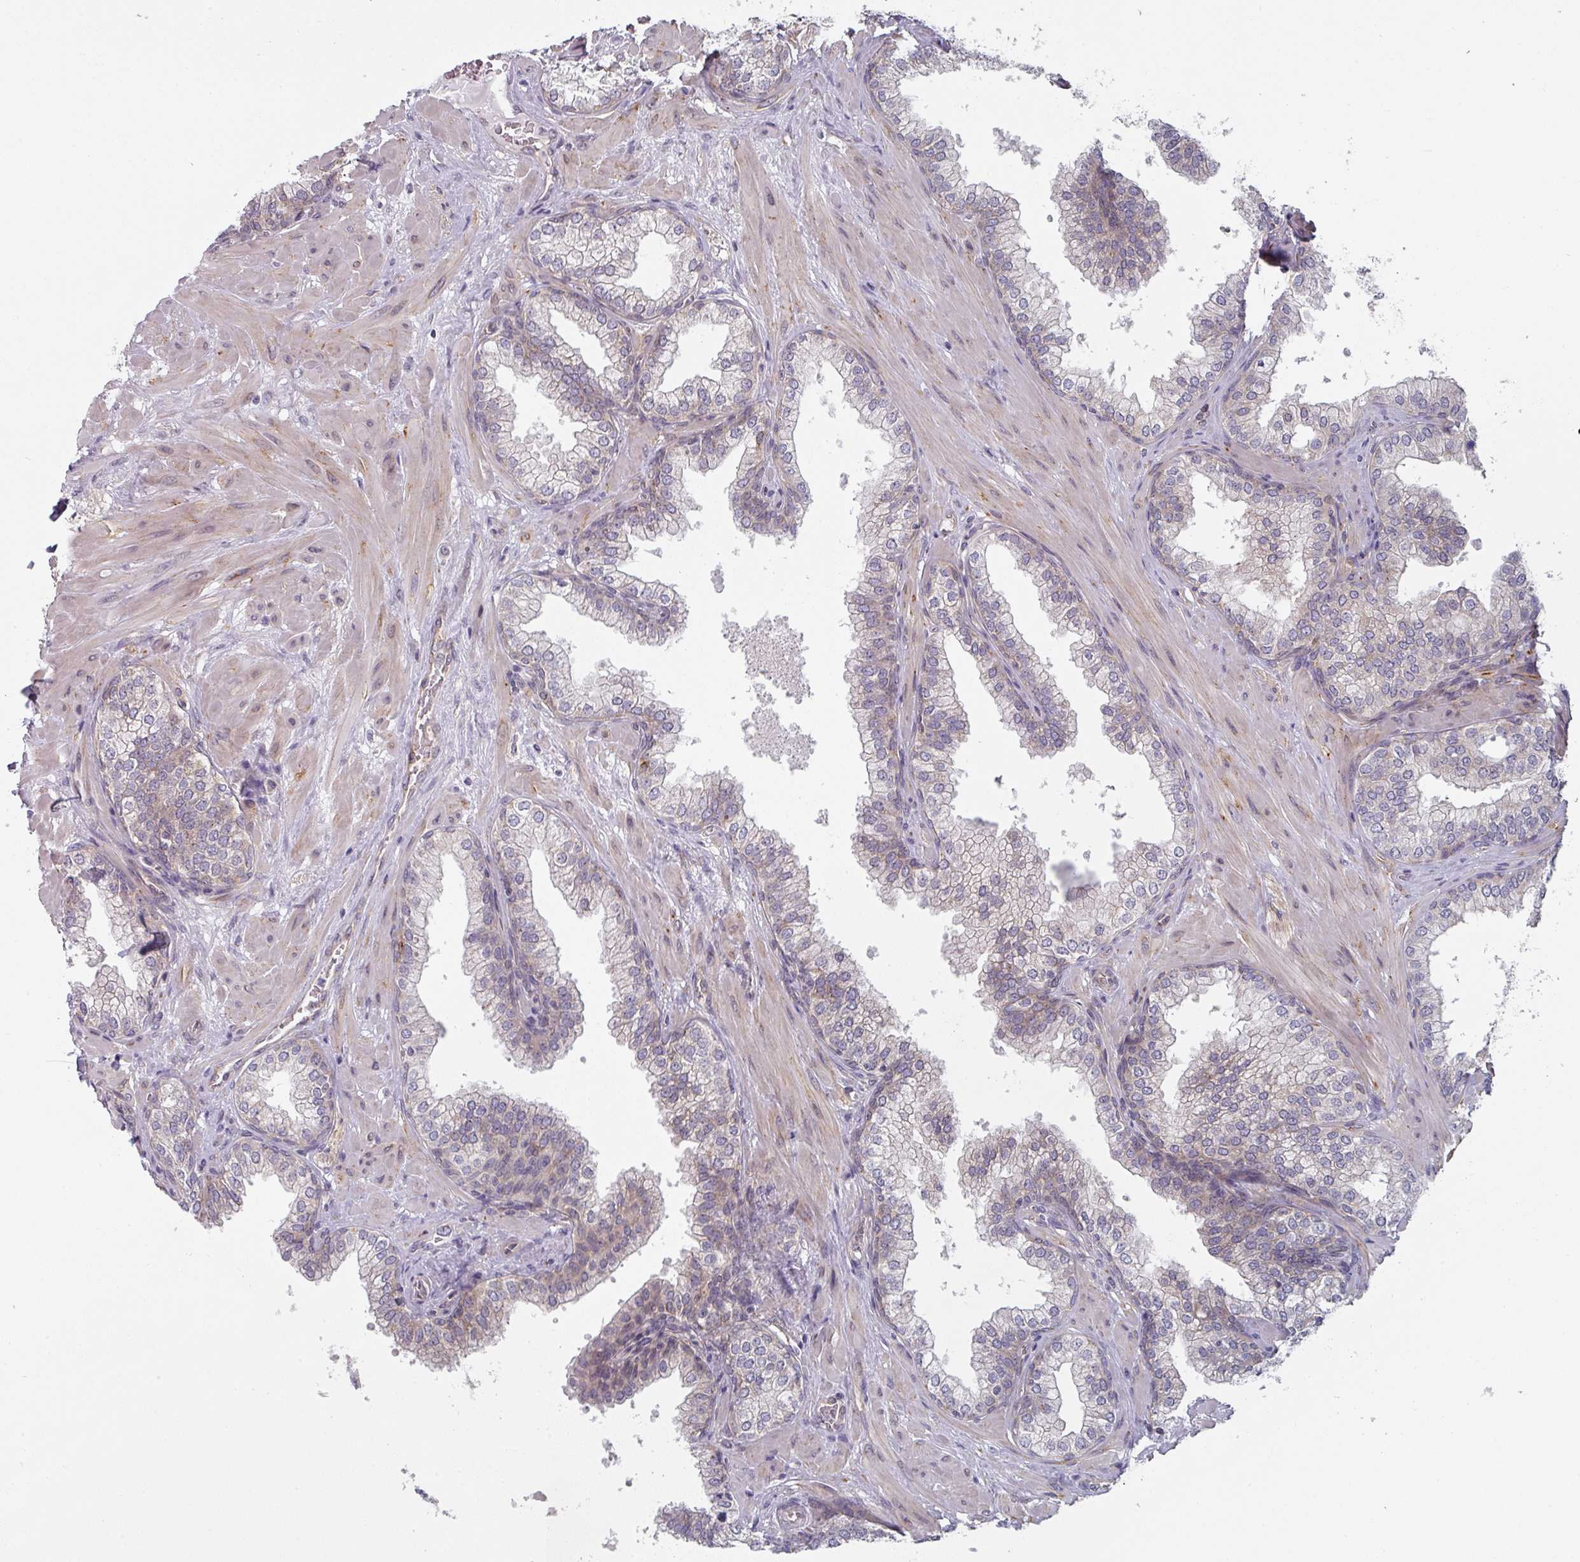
{"staining": {"intensity": "moderate", "quantity": "25%-75%", "location": "cytoplasmic/membranous"}, "tissue": "prostate", "cell_type": "Glandular cells", "image_type": "normal", "snomed": [{"axis": "morphology", "description": "Normal tissue, NOS"}, {"axis": "topography", "description": "Prostate"}], "caption": "A high-resolution micrograph shows immunohistochemistry staining of normal prostate, which exhibits moderate cytoplasmic/membranous expression in approximately 25%-75% of glandular cells.", "gene": "TAPT1", "patient": {"sex": "male", "age": 60}}